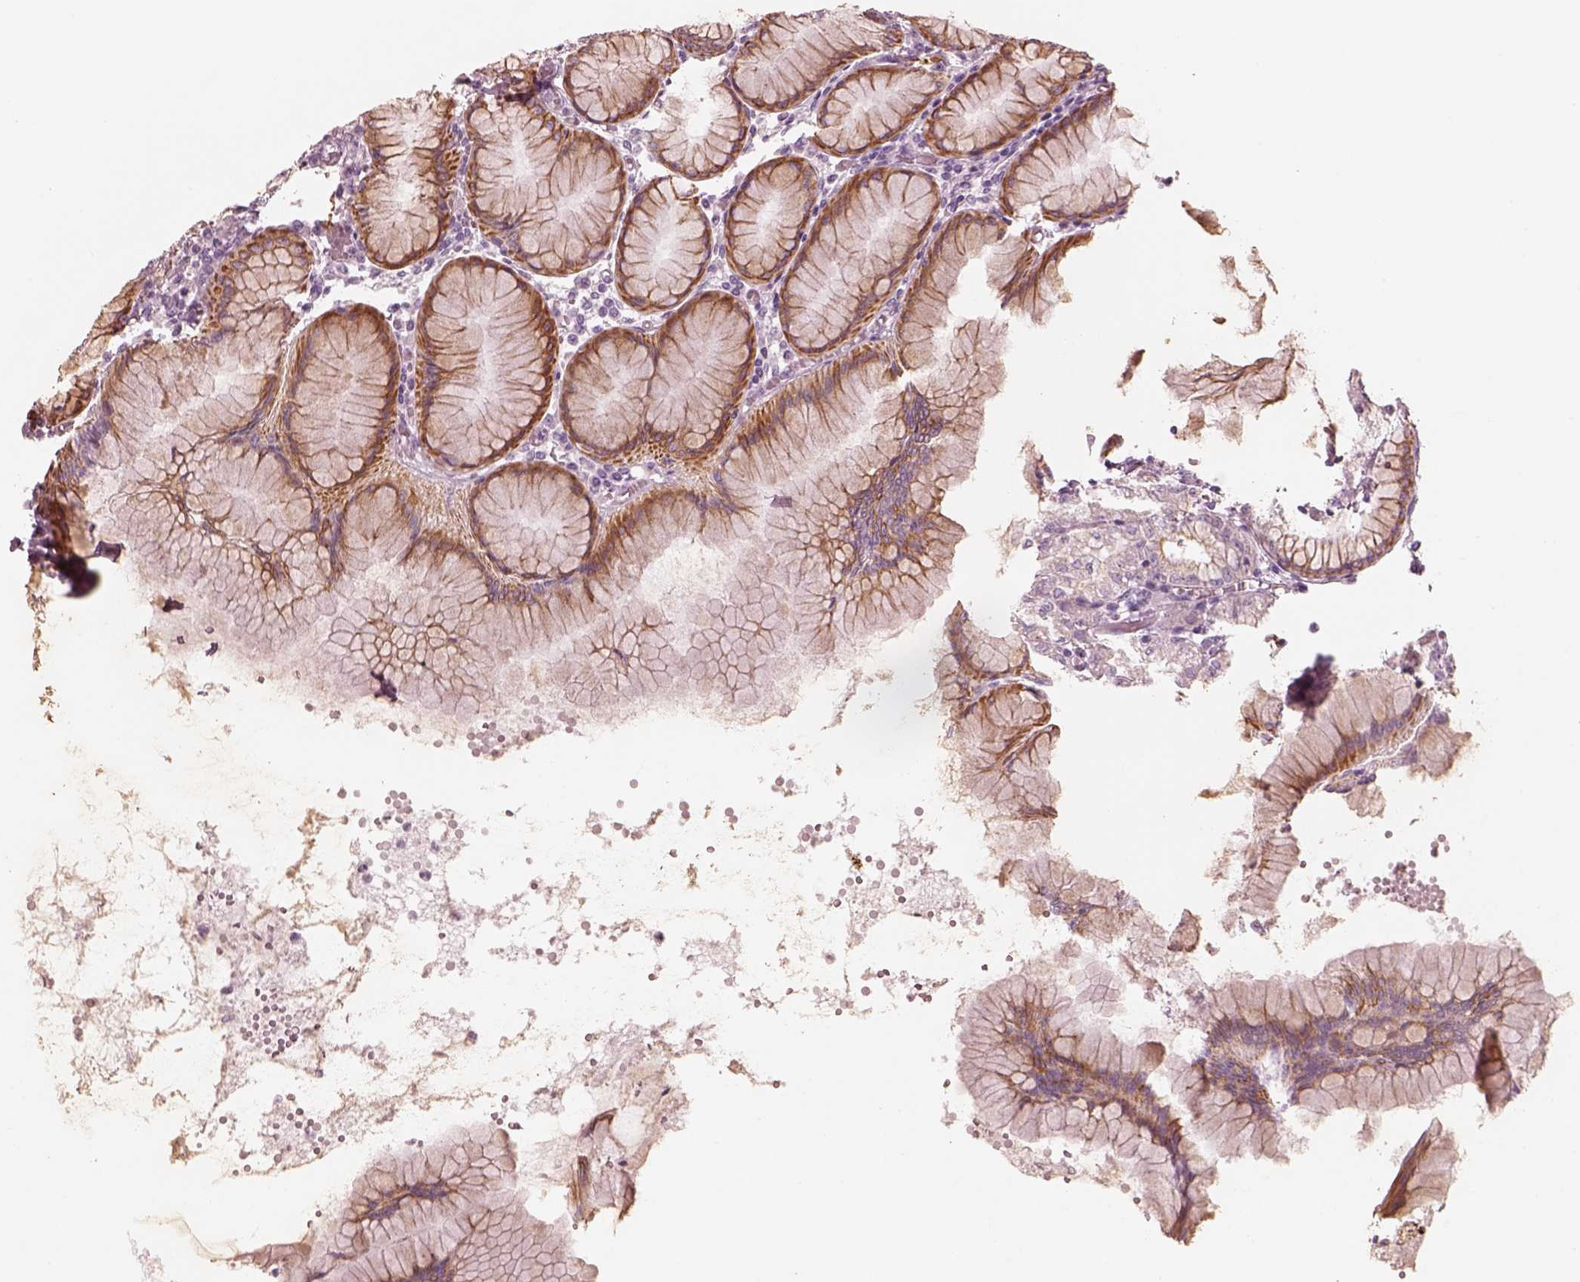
{"staining": {"intensity": "moderate", "quantity": "25%-75%", "location": "cytoplasmic/membranous"}, "tissue": "stomach", "cell_type": "Glandular cells", "image_type": "normal", "snomed": [{"axis": "morphology", "description": "Normal tissue, NOS"}, {"axis": "topography", "description": "Stomach"}], "caption": "High-magnification brightfield microscopy of benign stomach stained with DAB (3,3'-diaminobenzidine) (brown) and counterstained with hematoxylin (blue). glandular cells exhibit moderate cytoplasmic/membranous expression is appreciated in about25%-75% of cells.", "gene": "PON3", "patient": {"sex": "female", "age": 57}}